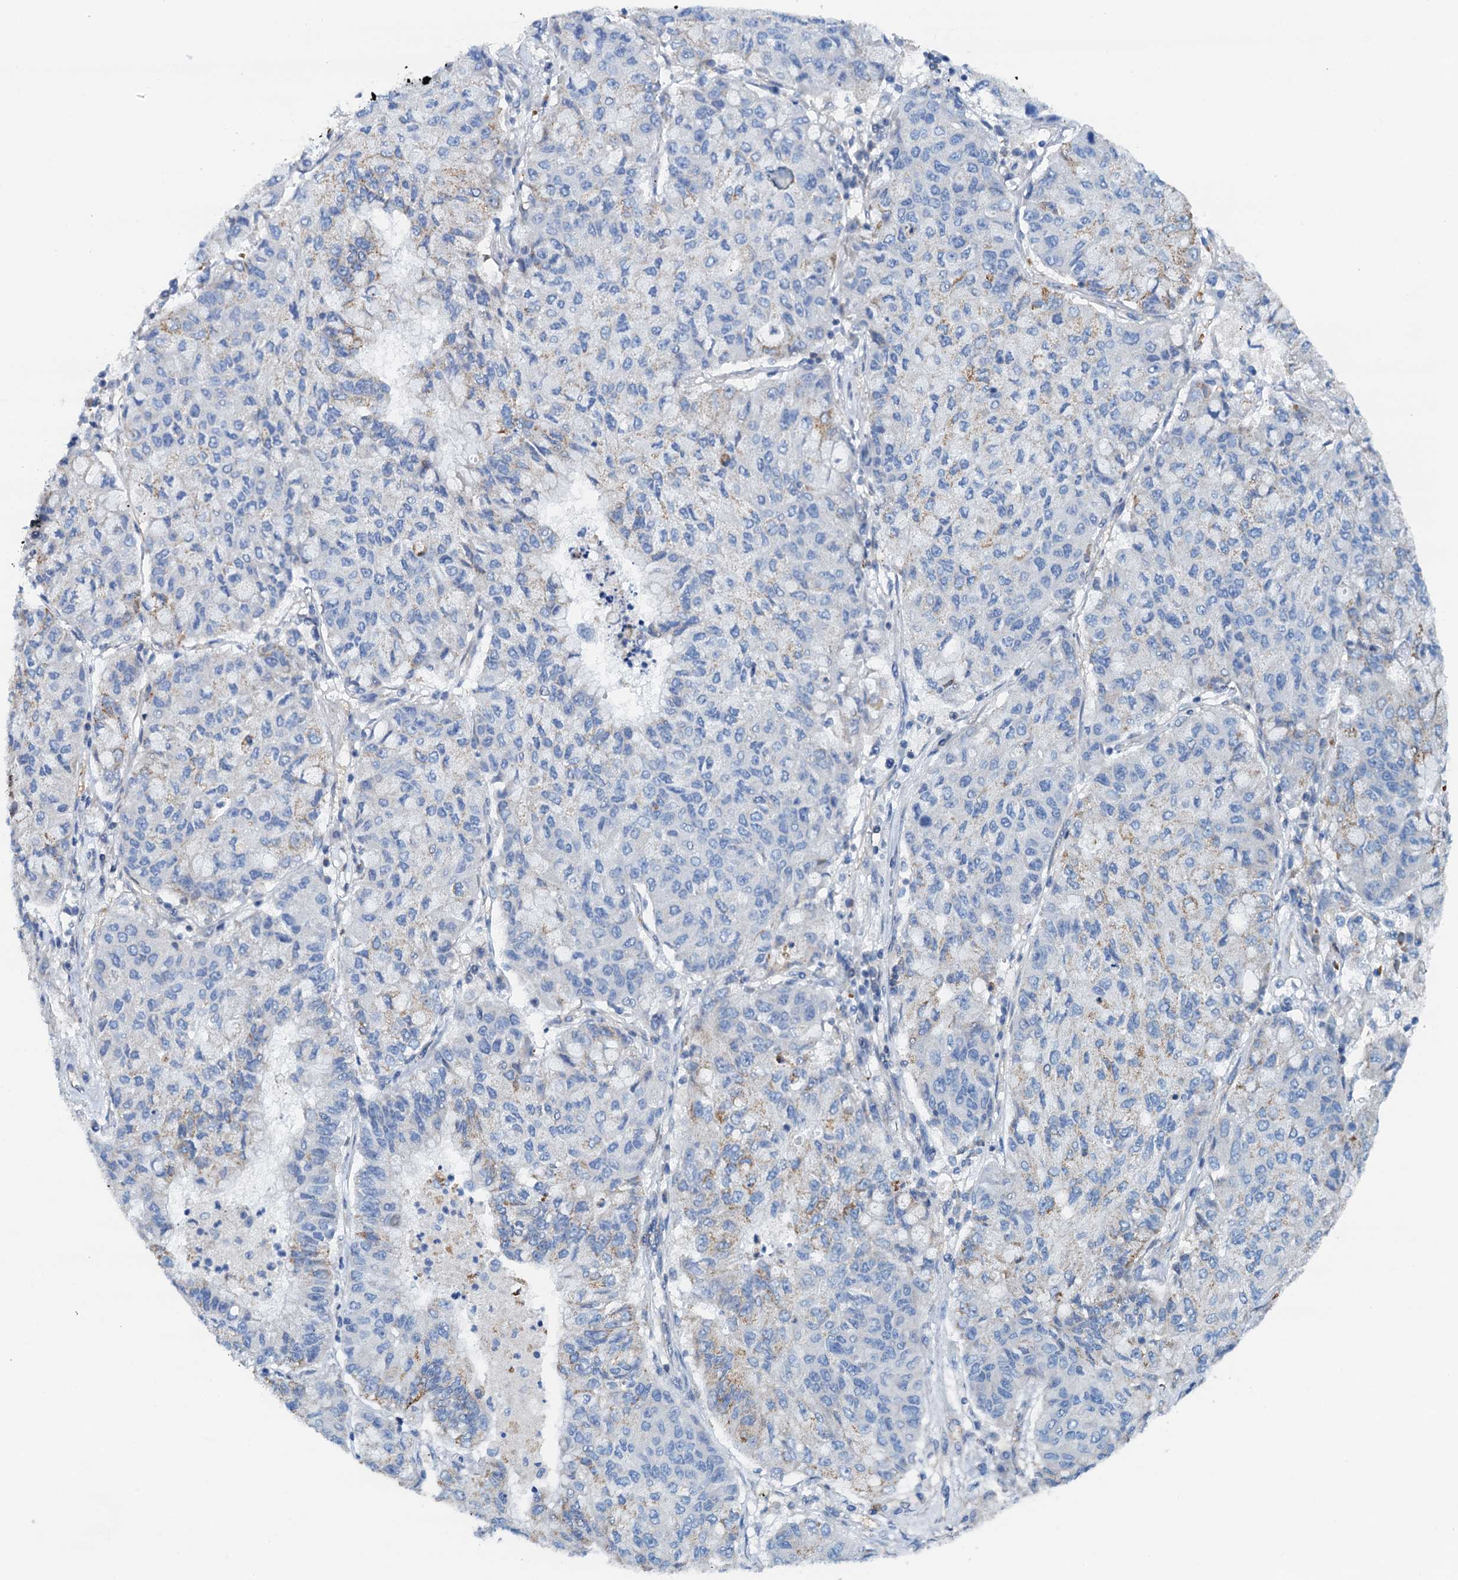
{"staining": {"intensity": "weak", "quantity": "<25%", "location": "cytoplasmic/membranous"}, "tissue": "lung cancer", "cell_type": "Tumor cells", "image_type": "cancer", "snomed": [{"axis": "morphology", "description": "Squamous cell carcinoma, NOS"}, {"axis": "topography", "description": "Lung"}], "caption": "The photomicrograph reveals no significant positivity in tumor cells of lung squamous cell carcinoma.", "gene": "ROGDI", "patient": {"sex": "male", "age": 74}}